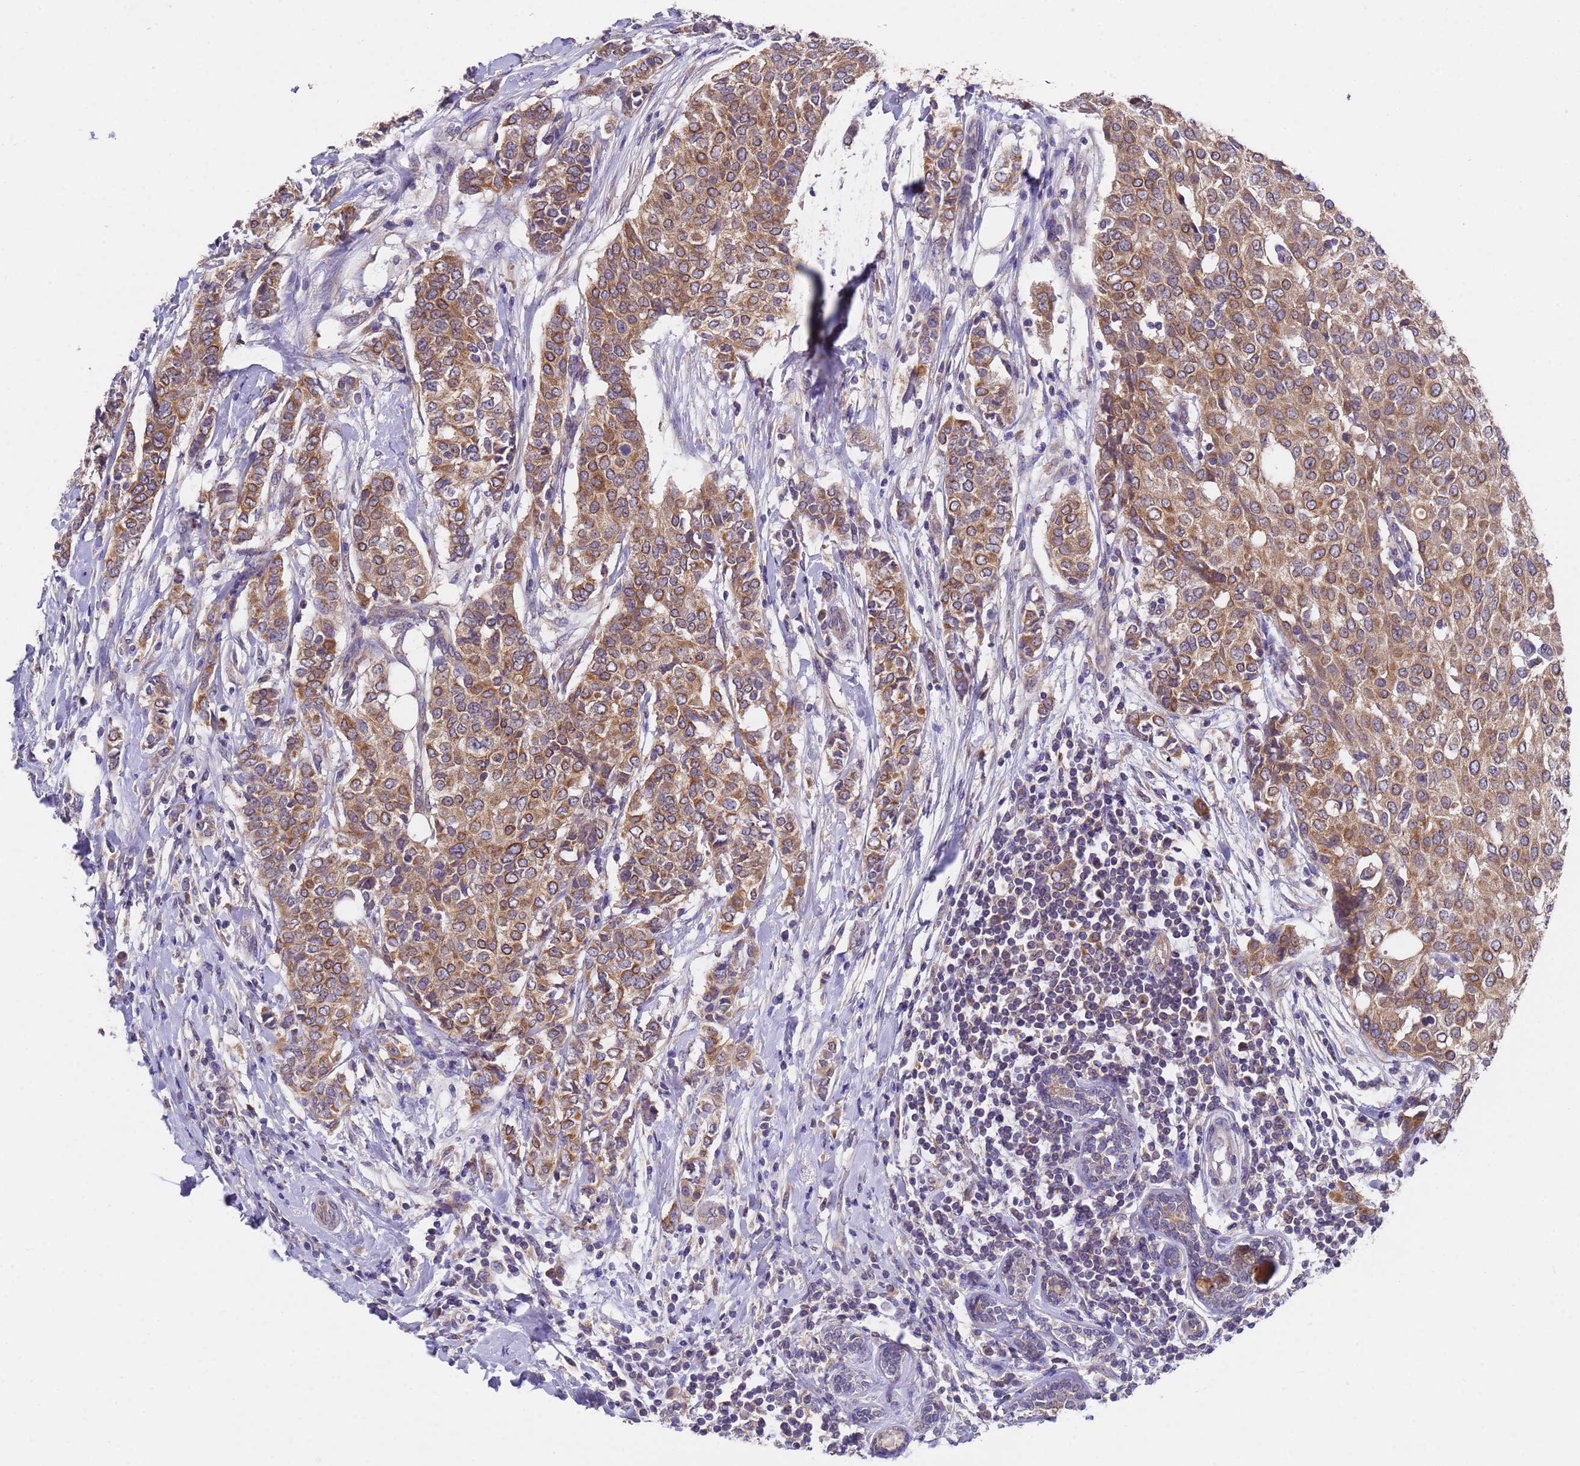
{"staining": {"intensity": "moderate", "quantity": ">75%", "location": "cytoplasmic/membranous"}, "tissue": "breast cancer", "cell_type": "Tumor cells", "image_type": "cancer", "snomed": [{"axis": "morphology", "description": "Lobular carcinoma"}, {"axis": "topography", "description": "Breast"}], "caption": "IHC of human breast cancer (lobular carcinoma) shows medium levels of moderate cytoplasmic/membranous expression in approximately >75% of tumor cells. (IHC, brightfield microscopy, high magnification).", "gene": "DCAF12L2", "patient": {"sex": "female", "age": 51}}